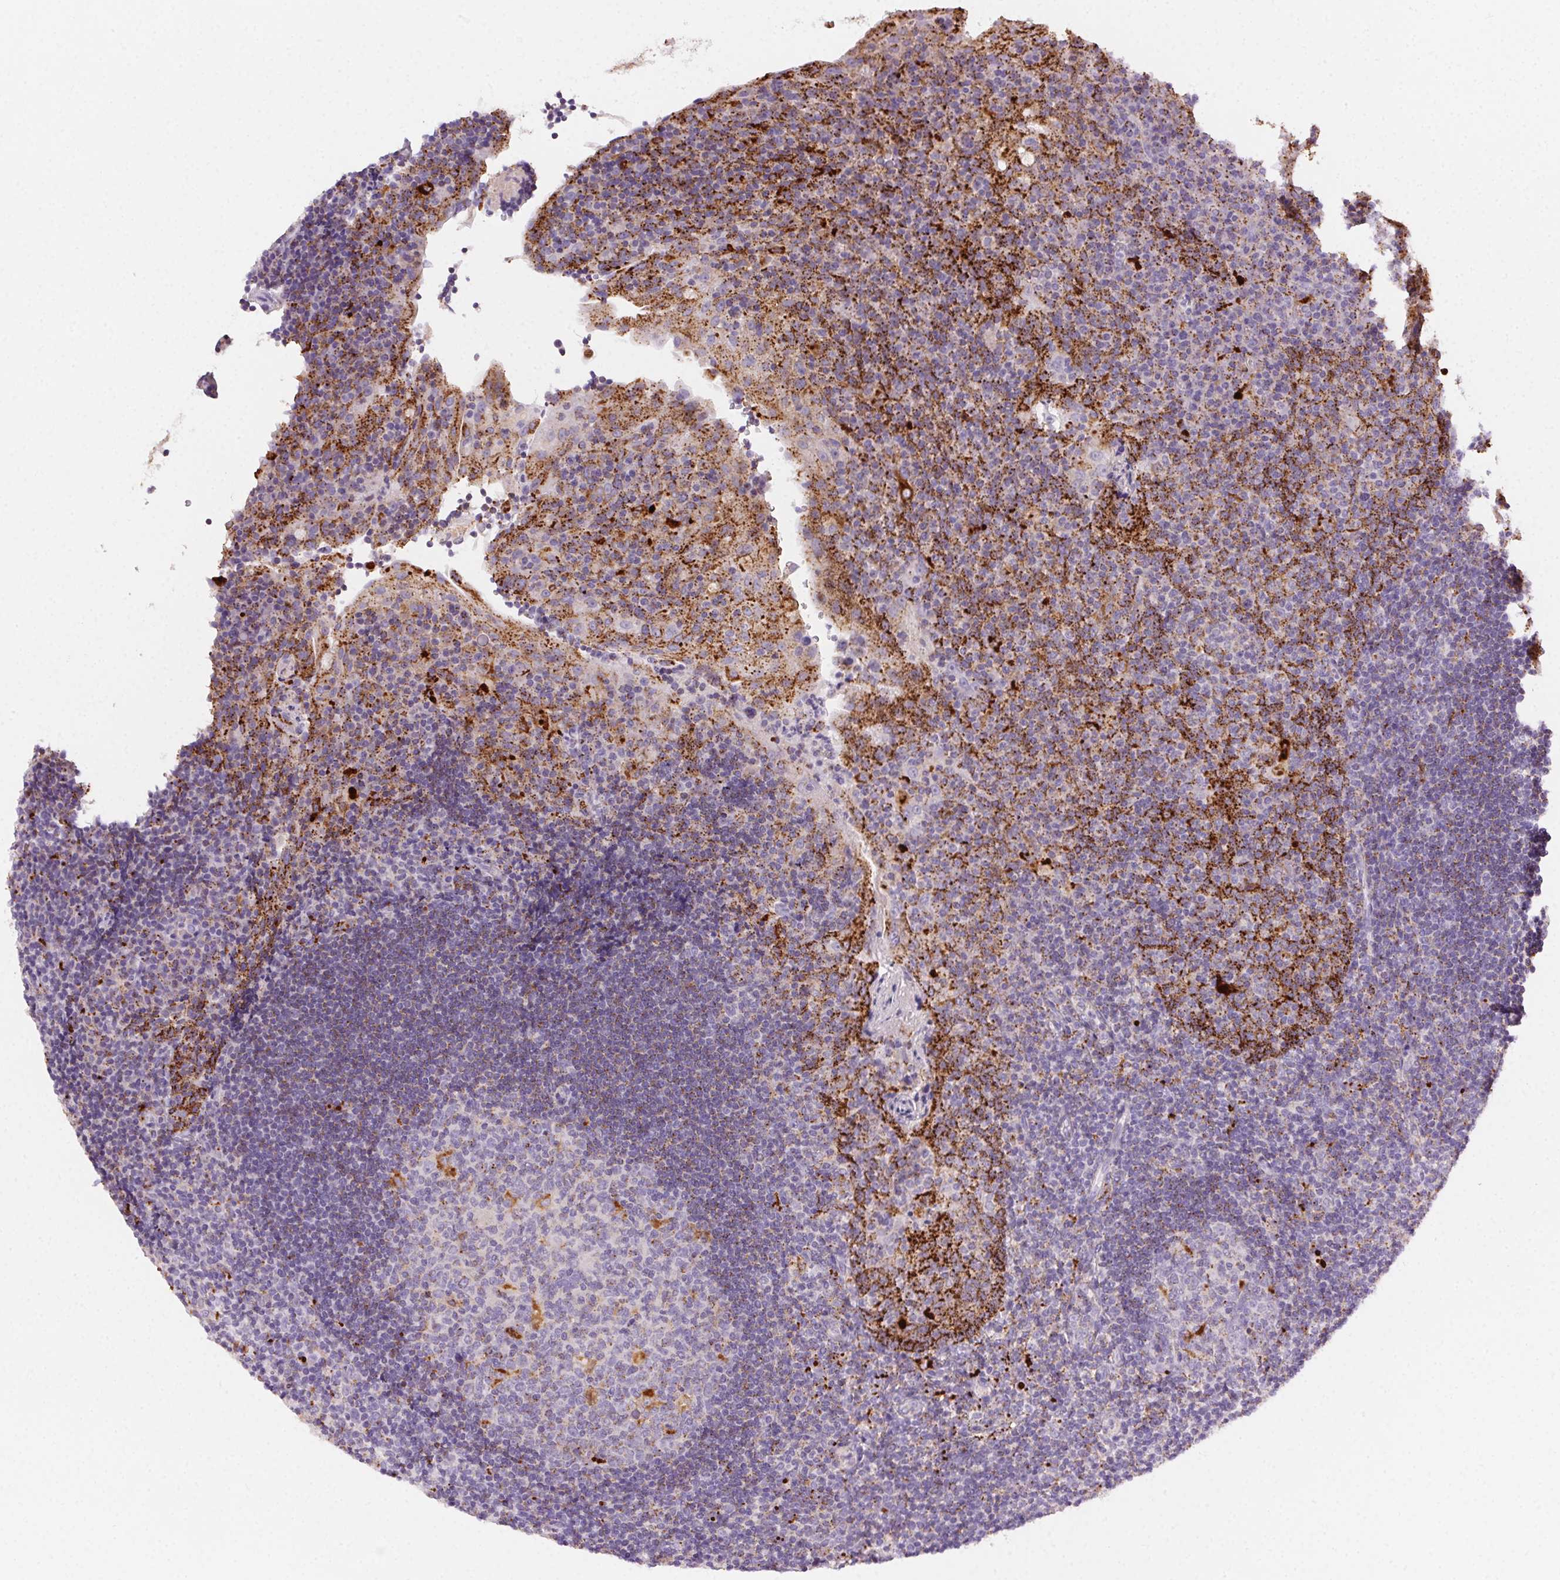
{"staining": {"intensity": "moderate", "quantity": "<25%", "location": "cytoplasmic/membranous"}, "tissue": "tonsil", "cell_type": "Germinal center cells", "image_type": "normal", "snomed": [{"axis": "morphology", "description": "Normal tissue, NOS"}, {"axis": "topography", "description": "Tonsil"}], "caption": "Immunohistochemistry micrograph of normal human tonsil stained for a protein (brown), which shows low levels of moderate cytoplasmic/membranous positivity in about <25% of germinal center cells.", "gene": "SCPEP1", "patient": {"sex": "male", "age": 17}}